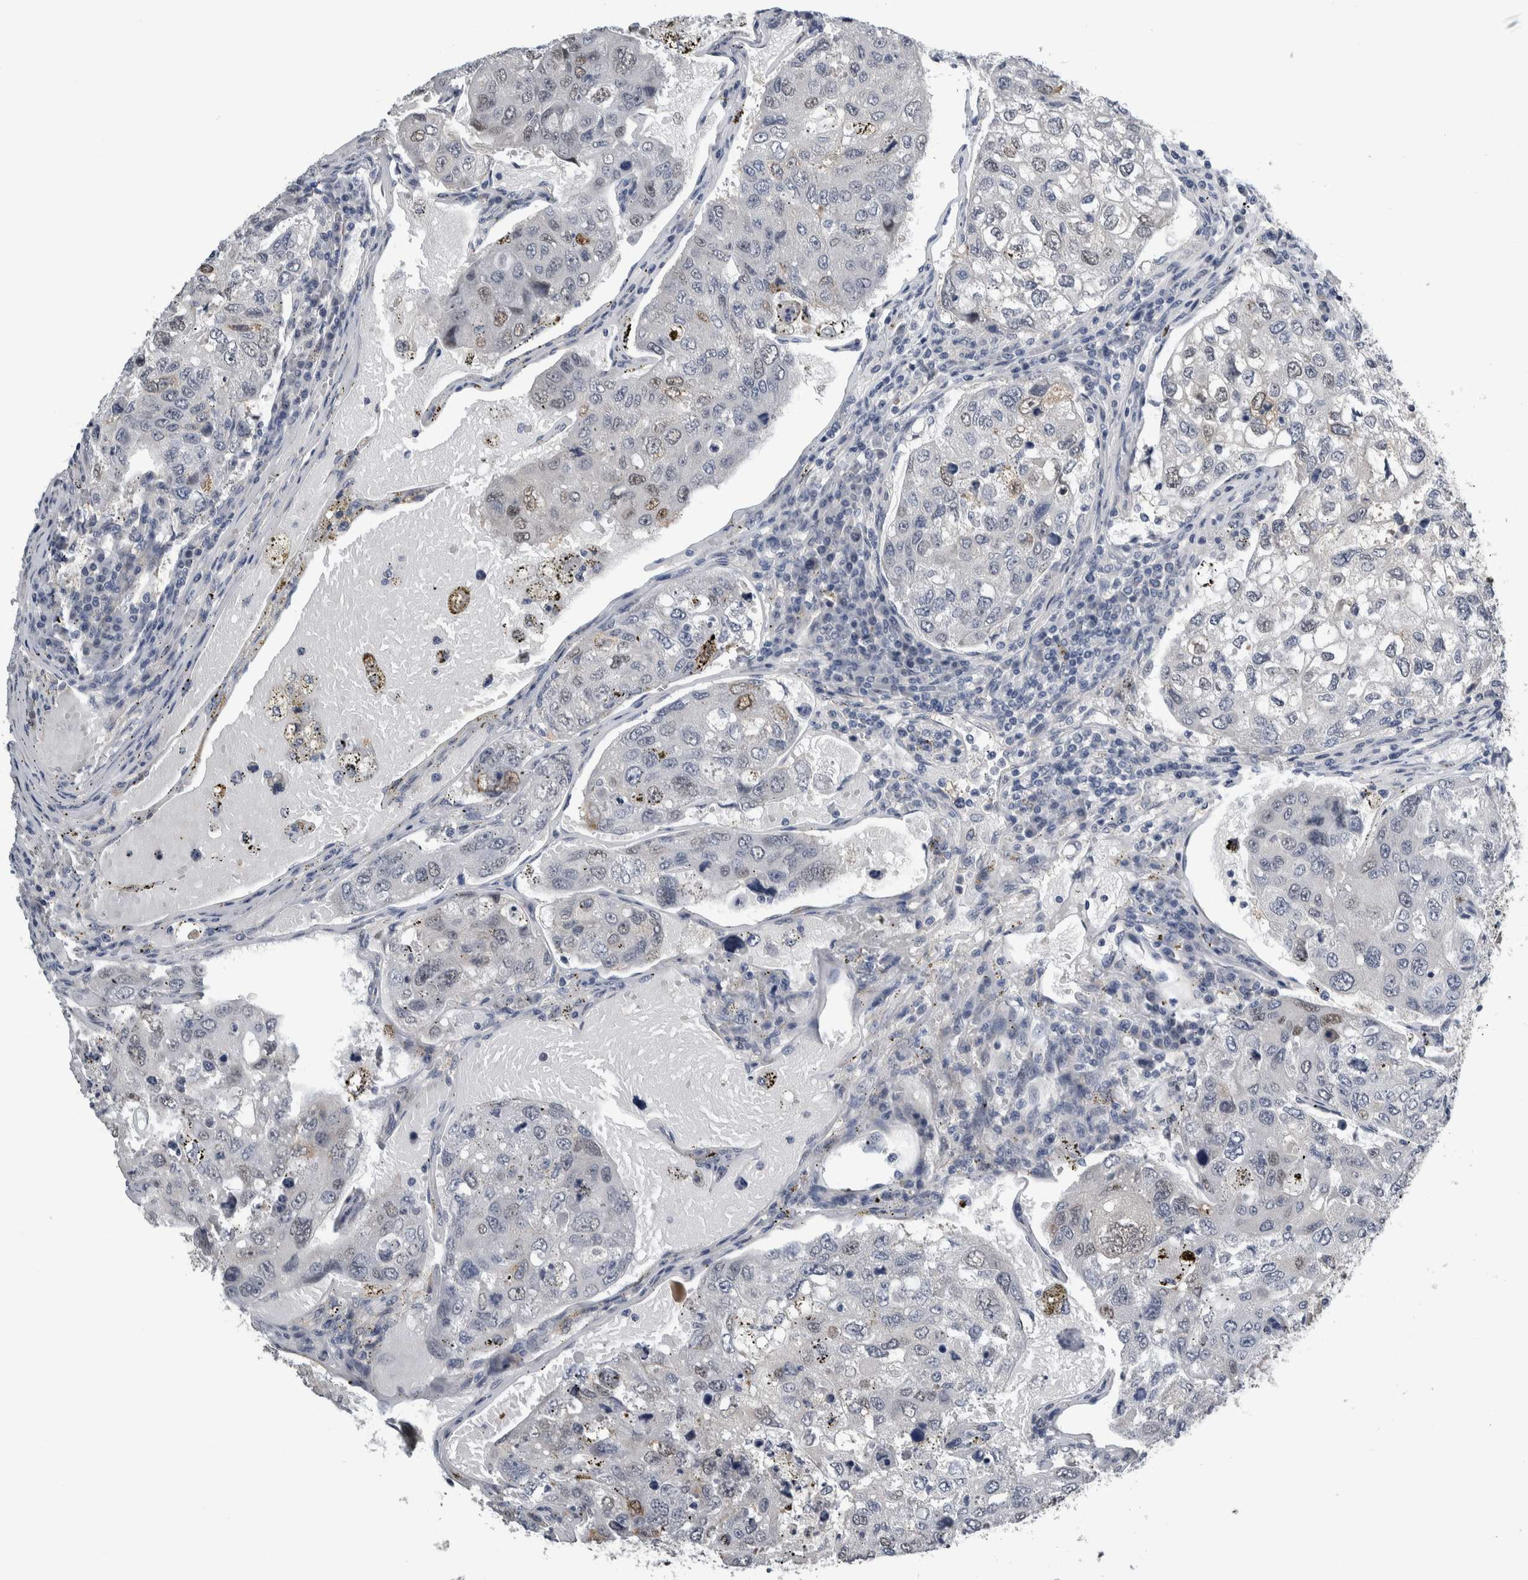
{"staining": {"intensity": "negative", "quantity": "none", "location": "none"}, "tissue": "urothelial cancer", "cell_type": "Tumor cells", "image_type": "cancer", "snomed": [{"axis": "morphology", "description": "Urothelial carcinoma, High grade"}, {"axis": "topography", "description": "Lymph node"}, {"axis": "topography", "description": "Urinary bladder"}], "caption": "Tumor cells are negative for protein expression in human urothelial cancer.", "gene": "COL14A1", "patient": {"sex": "male", "age": 51}}